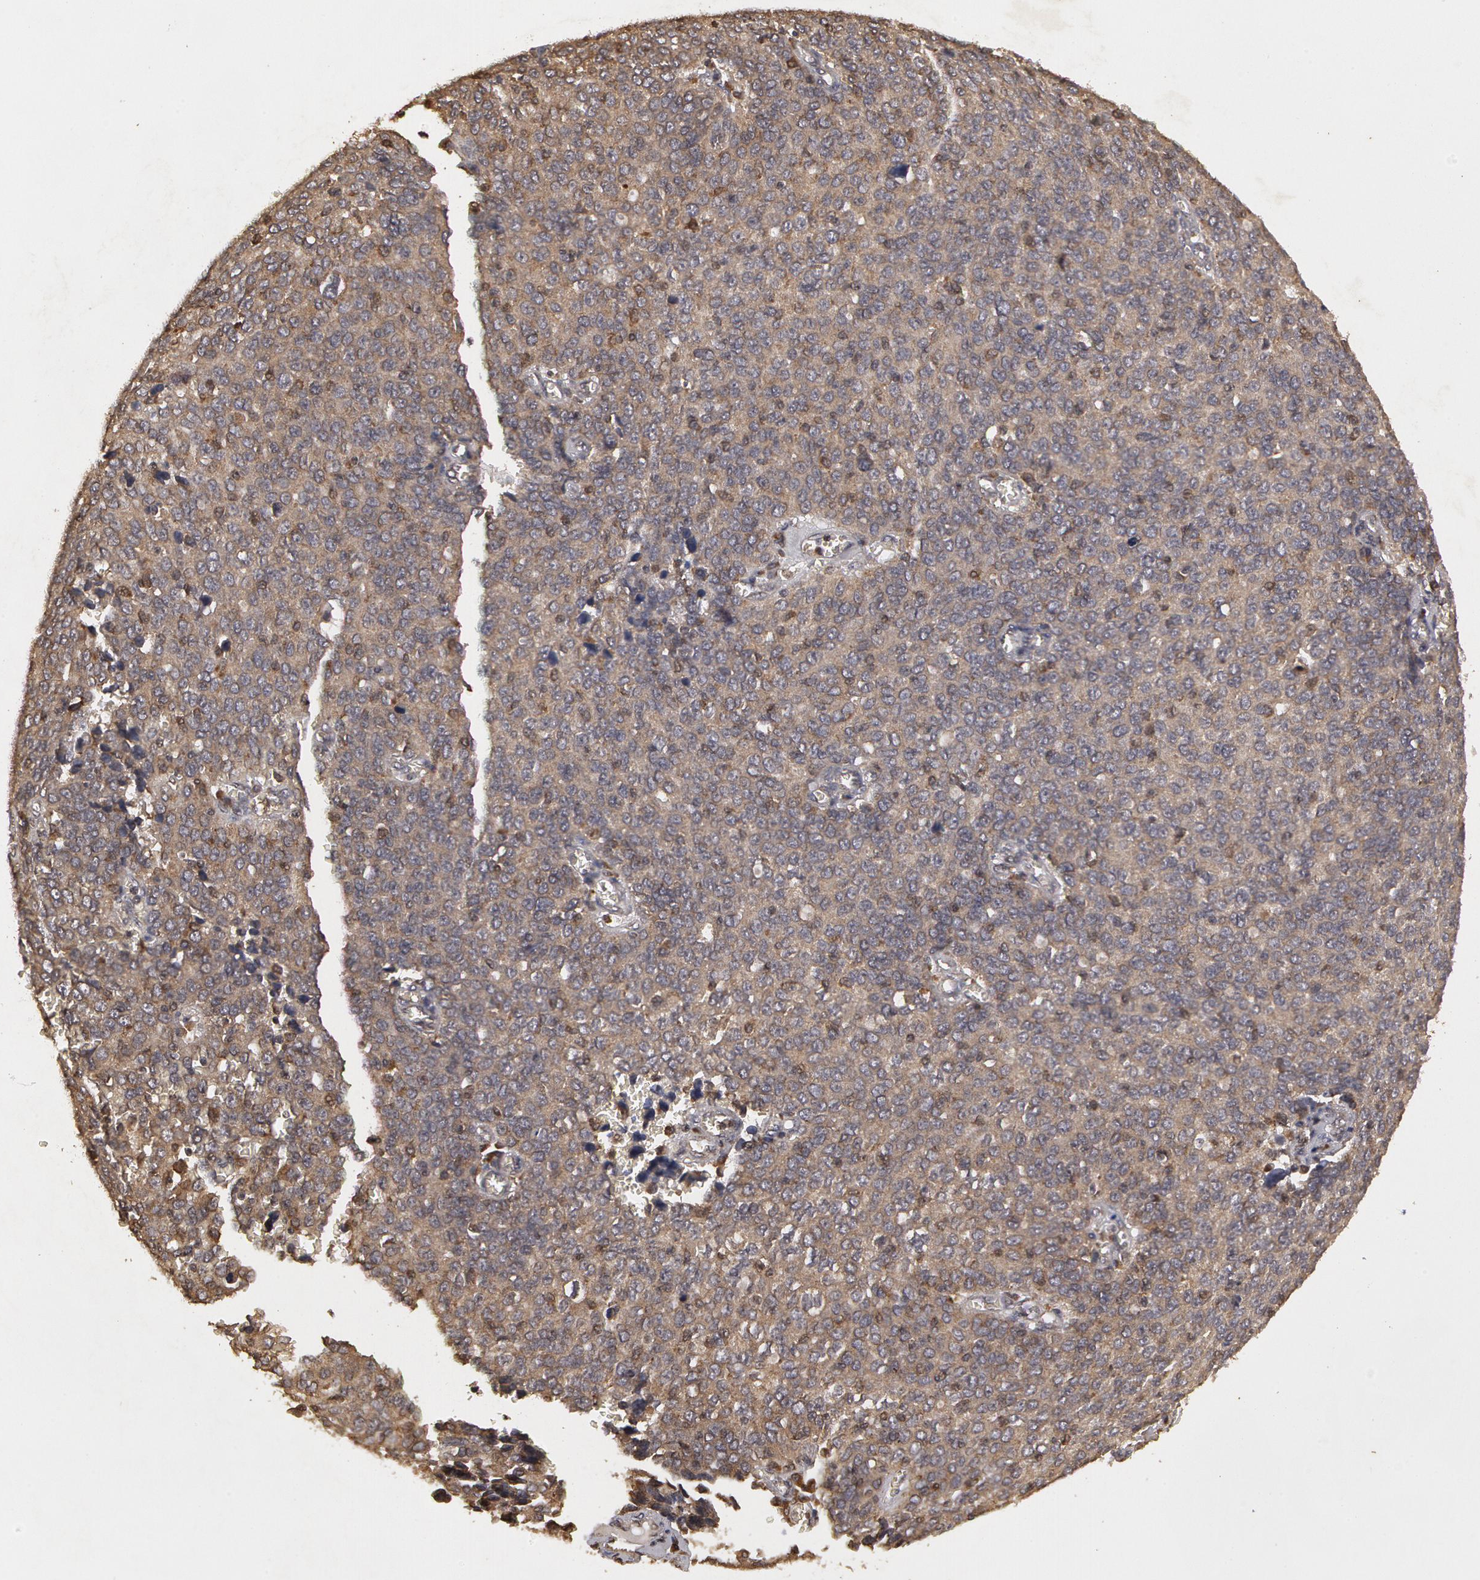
{"staining": {"intensity": "weak", "quantity": ">75%", "location": "cytoplasmic/membranous"}, "tissue": "ovarian cancer", "cell_type": "Tumor cells", "image_type": "cancer", "snomed": [{"axis": "morphology", "description": "Carcinoma, endometroid"}, {"axis": "topography", "description": "Ovary"}], "caption": "A photomicrograph showing weak cytoplasmic/membranous expression in about >75% of tumor cells in ovarian cancer (endometroid carcinoma), as visualized by brown immunohistochemical staining.", "gene": "CALR", "patient": {"sex": "female", "age": 75}}